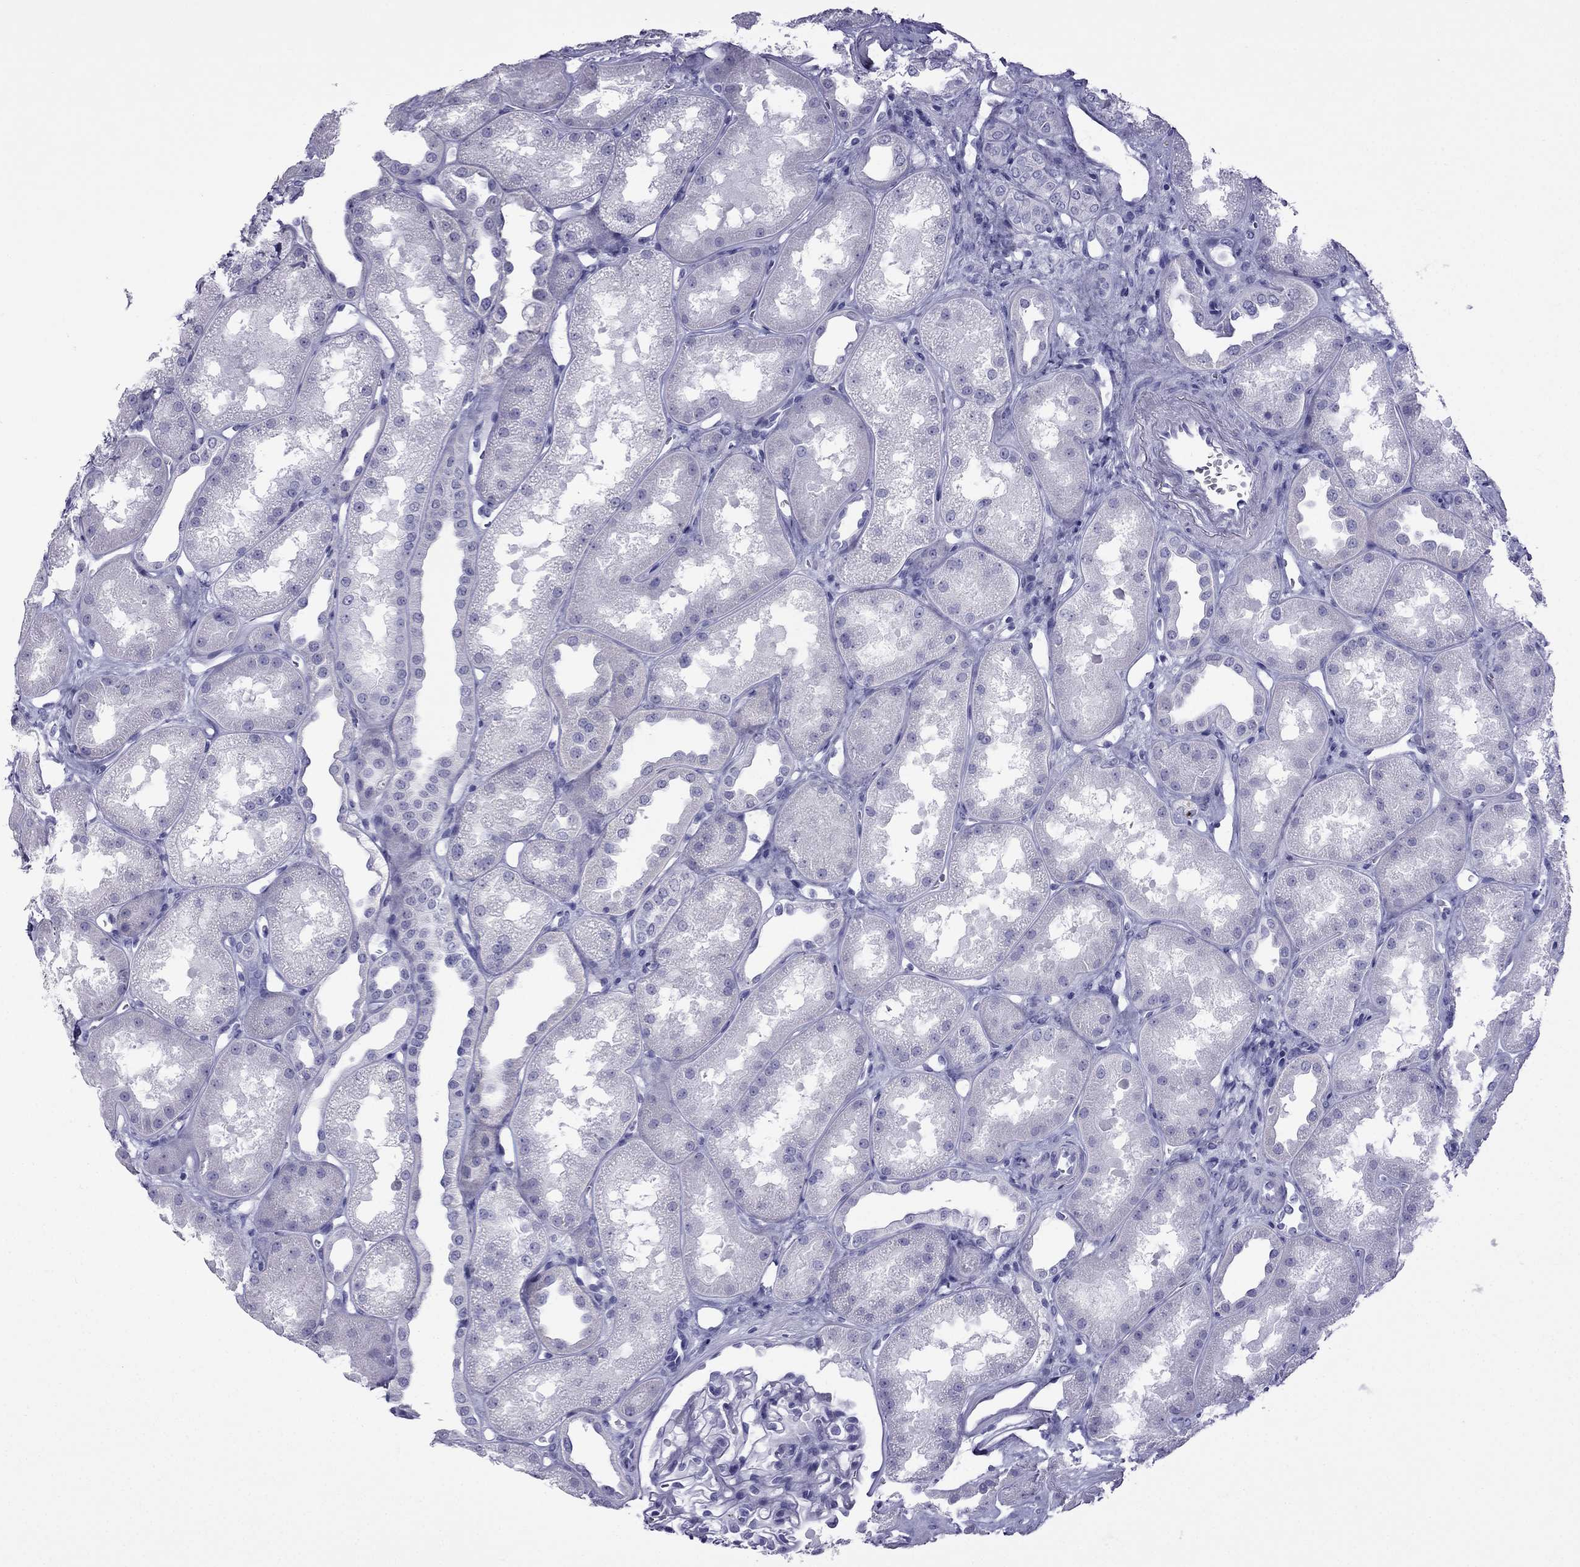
{"staining": {"intensity": "negative", "quantity": "none", "location": "none"}, "tissue": "kidney", "cell_type": "Cells in glomeruli", "image_type": "normal", "snomed": [{"axis": "morphology", "description": "Normal tissue, NOS"}, {"axis": "topography", "description": "Kidney"}], "caption": "Protein analysis of normal kidney shows no significant staining in cells in glomeruli. (DAB (3,3'-diaminobenzidine) immunohistochemistry visualized using brightfield microscopy, high magnification).", "gene": "TFF3", "patient": {"sex": "male", "age": 61}}